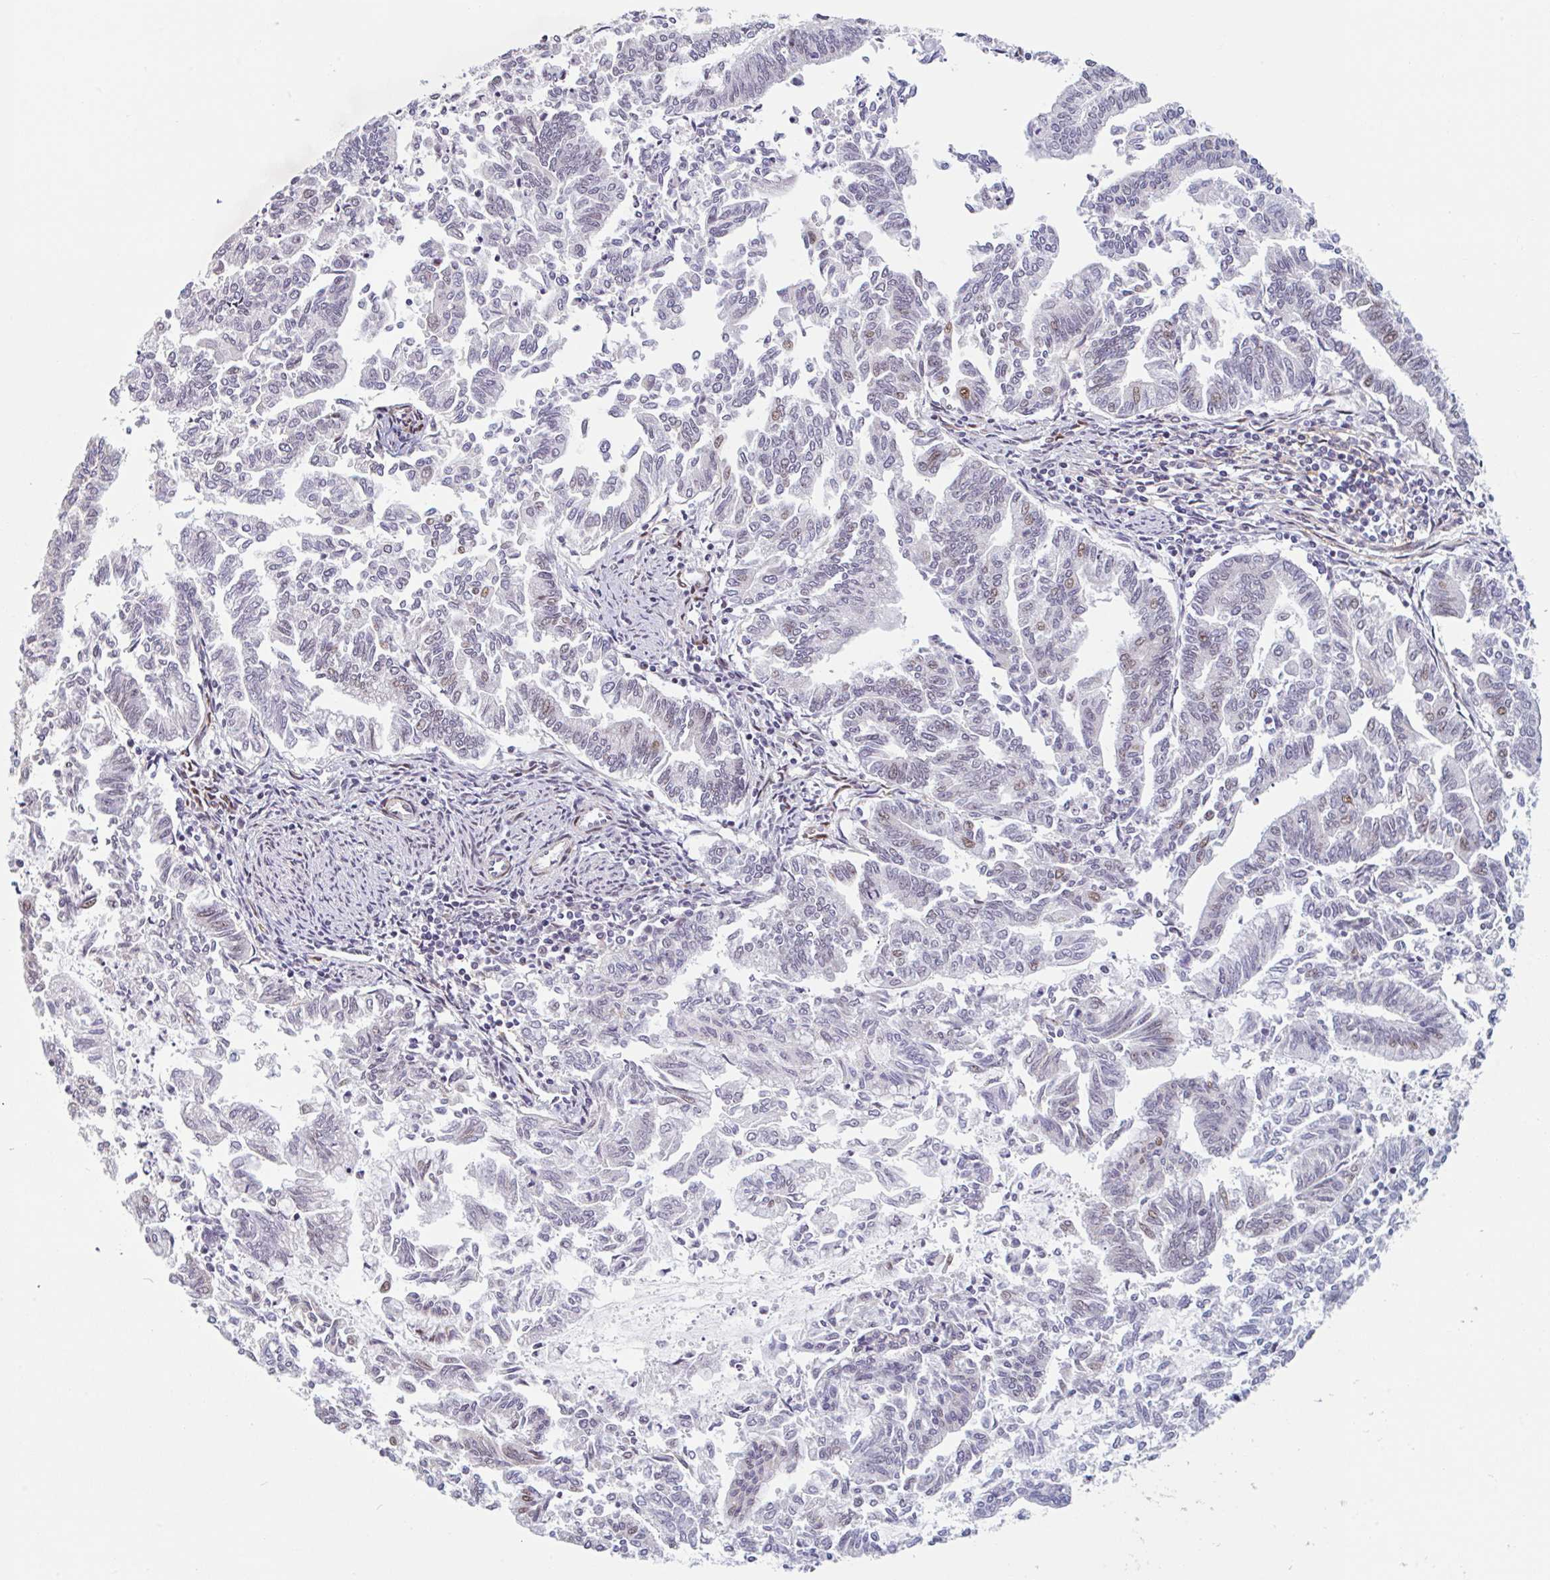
{"staining": {"intensity": "weak", "quantity": "<25%", "location": "nuclear"}, "tissue": "endometrial cancer", "cell_type": "Tumor cells", "image_type": "cancer", "snomed": [{"axis": "morphology", "description": "Adenocarcinoma, NOS"}, {"axis": "topography", "description": "Endometrium"}], "caption": "Immunohistochemistry (IHC) image of endometrial cancer stained for a protein (brown), which reveals no positivity in tumor cells. (DAB immunohistochemistry (IHC) visualized using brightfield microscopy, high magnification).", "gene": "TMEM119", "patient": {"sex": "female", "age": 79}}